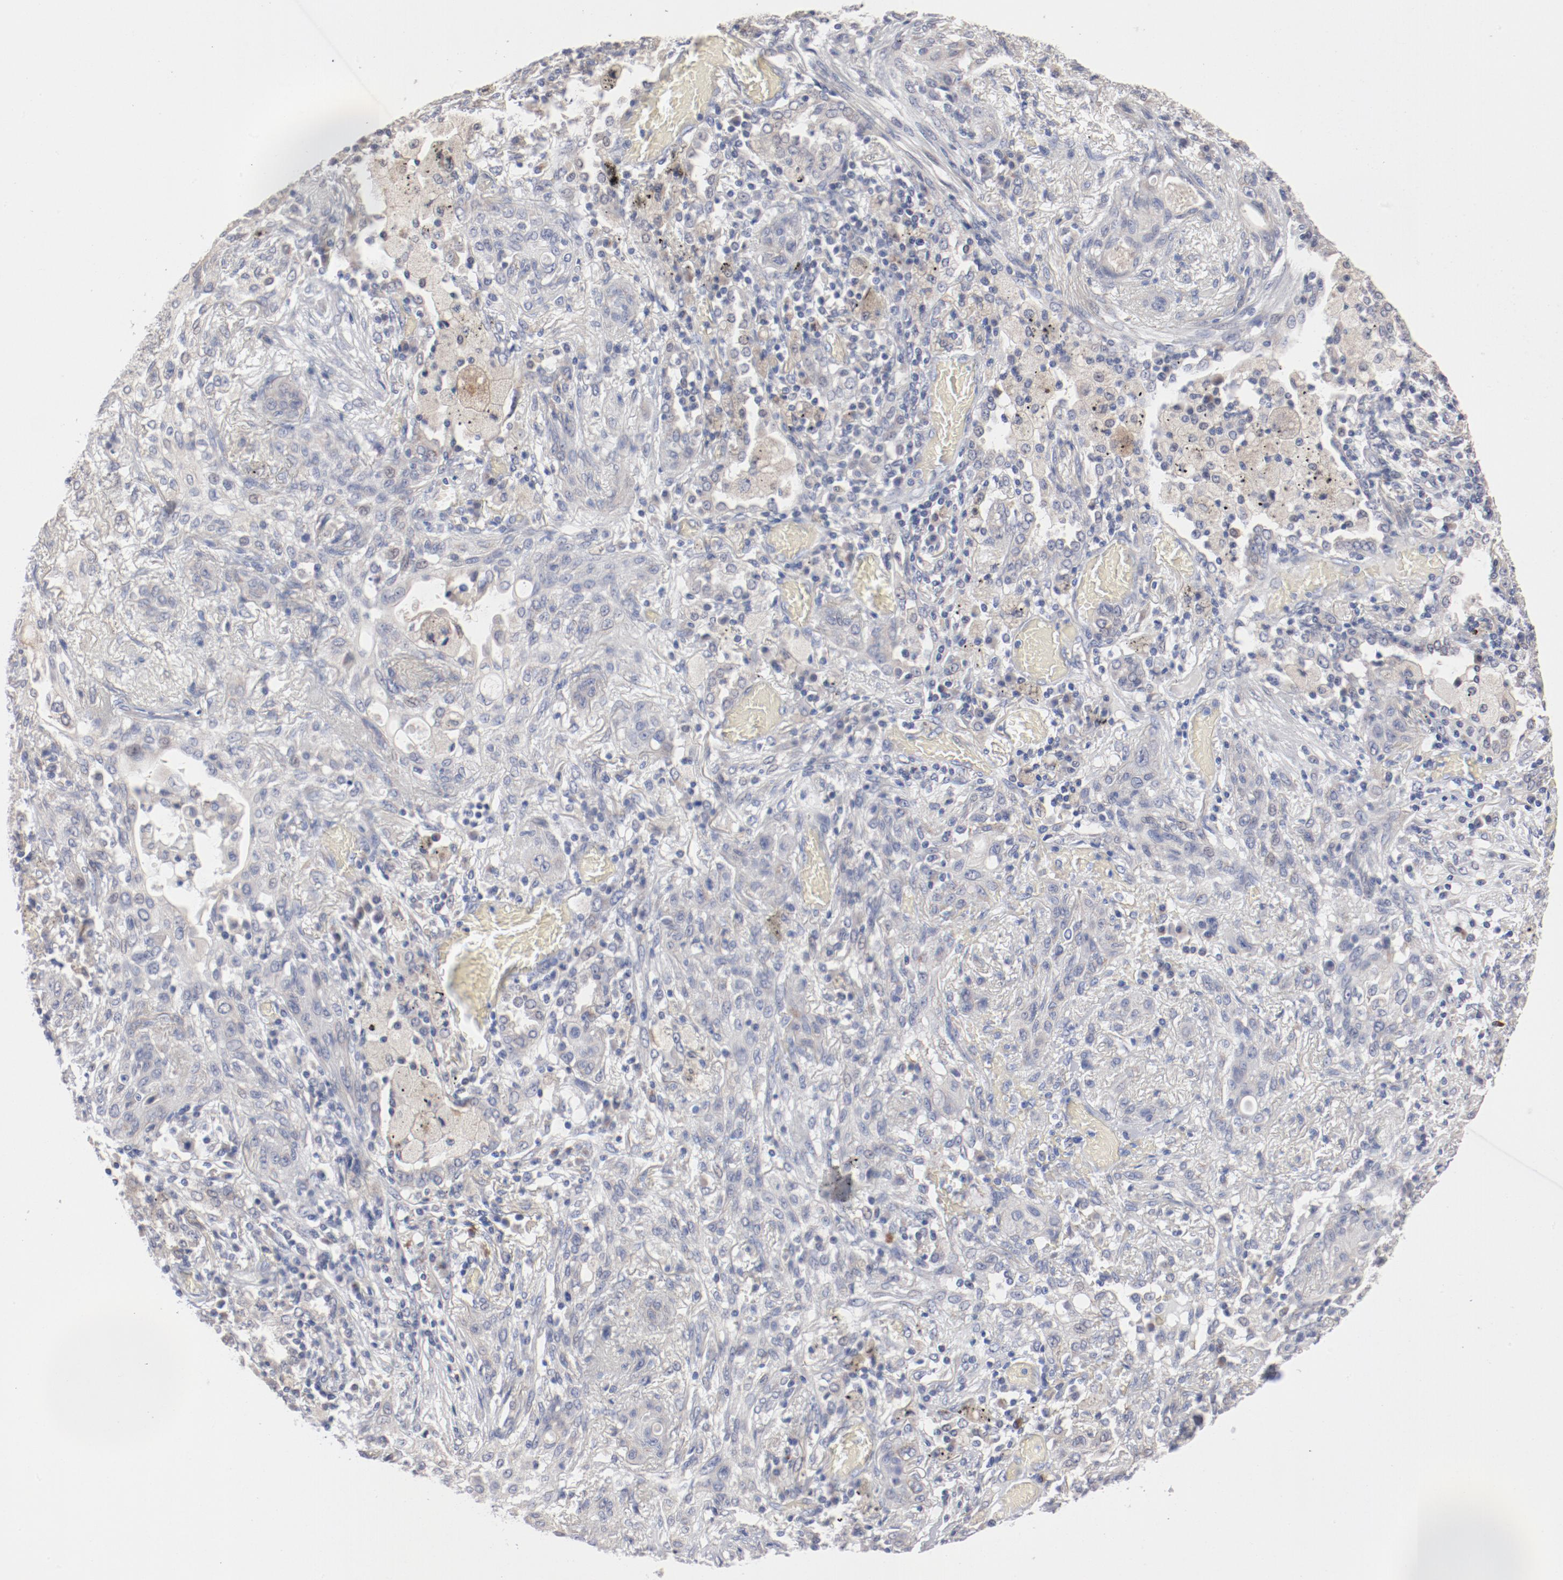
{"staining": {"intensity": "weak", "quantity": "<25%", "location": "cytoplasmic/membranous"}, "tissue": "lung cancer", "cell_type": "Tumor cells", "image_type": "cancer", "snomed": [{"axis": "morphology", "description": "Squamous cell carcinoma, NOS"}, {"axis": "topography", "description": "Lung"}], "caption": "Immunohistochemistry (IHC) photomicrograph of human lung cancer (squamous cell carcinoma) stained for a protein (brown), which reveals no staining in tumor cells. The staining is performed using DAB brown chromogen with nuclei counter-stained in using hematoxylin.", "gene": "AK7", "patient": {"sex": "female", "age": 47}}